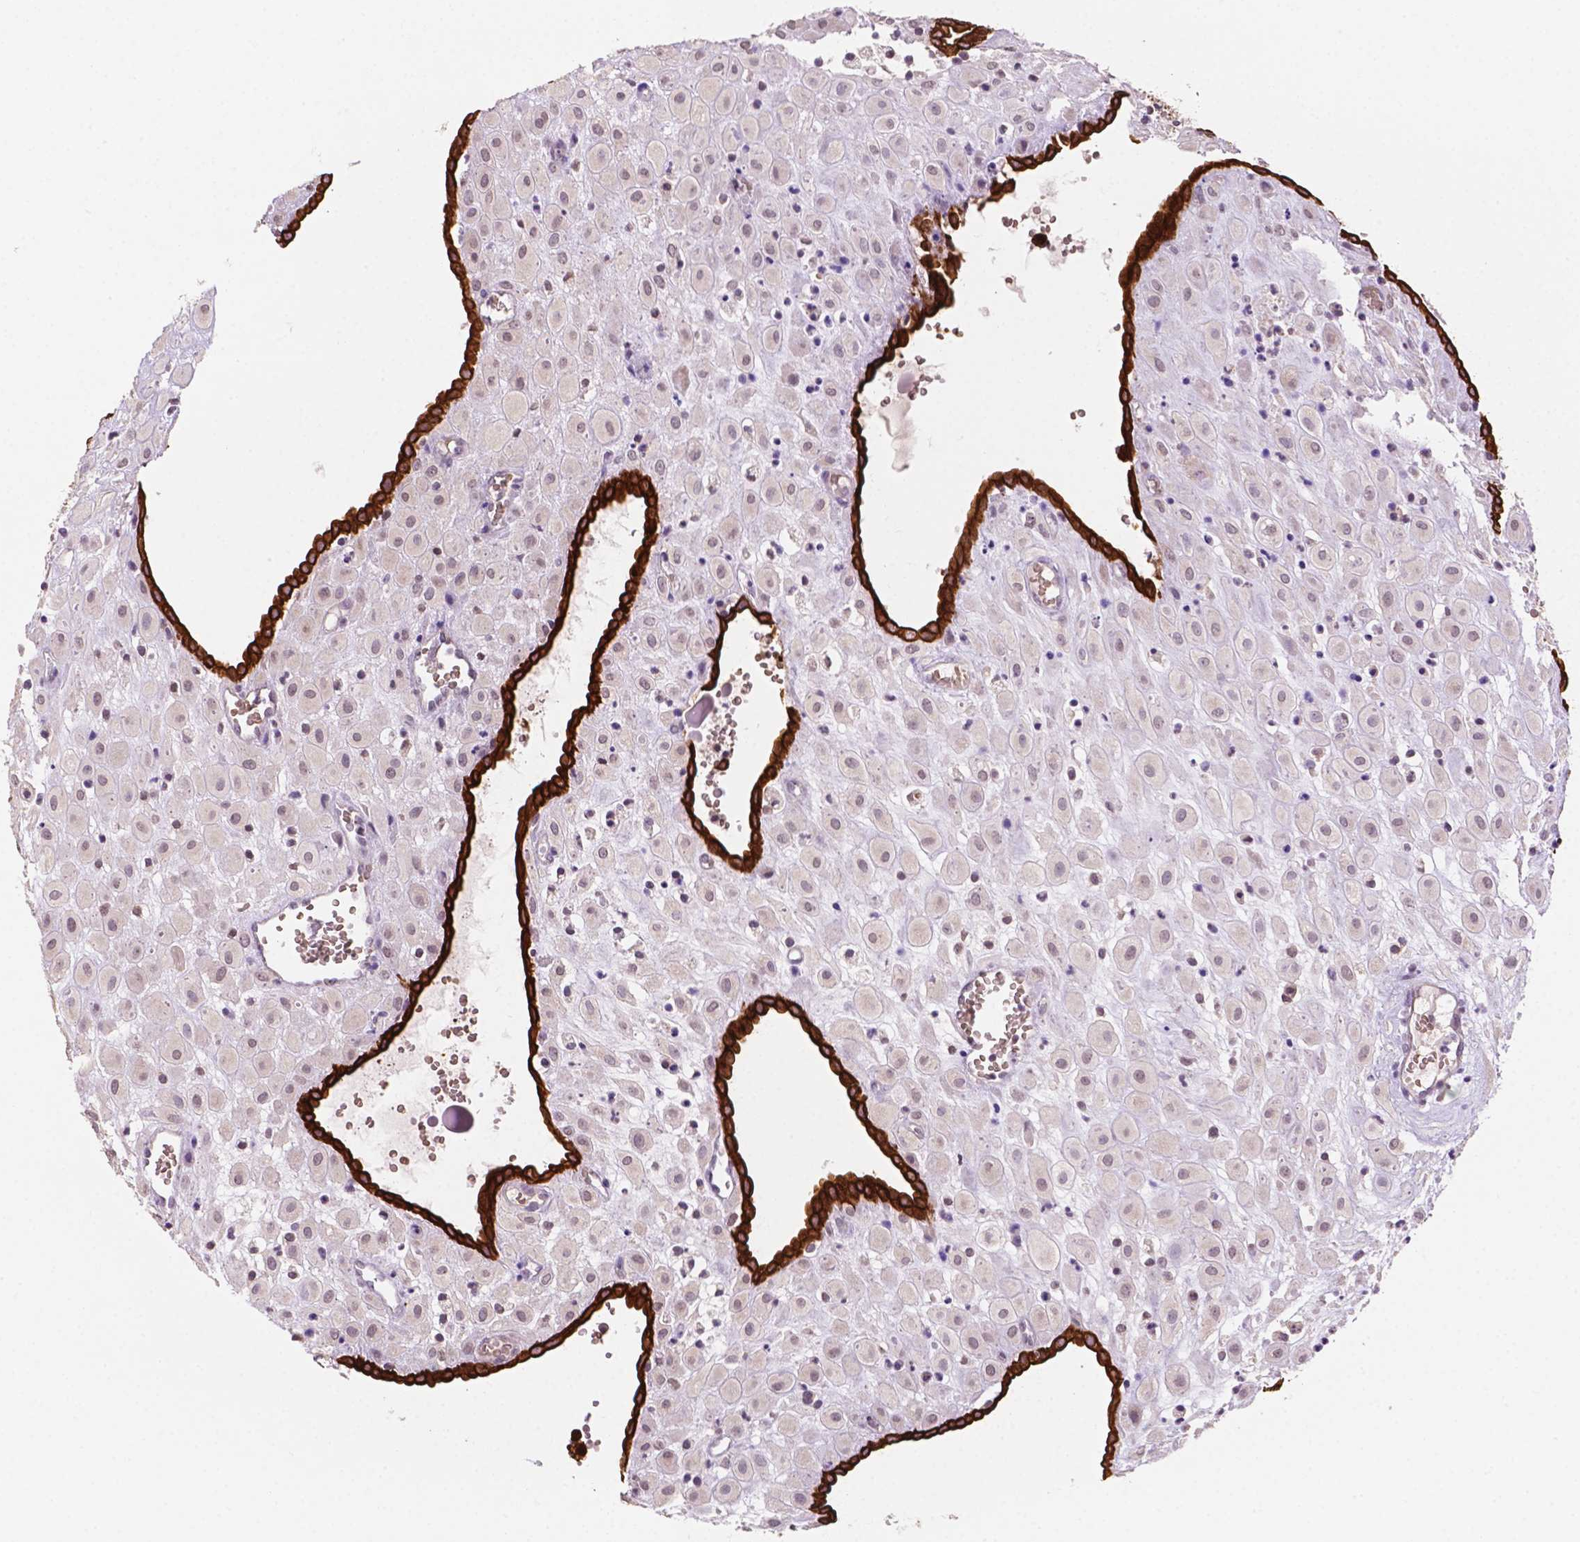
{"staining": {"intensity": "negative", "quantity": "none", "location": "none"}, "tissue": "placenta", "cell_type": "Decidual cells", "image_type": "normal", "snomed": [{"axis": "morphology", "description": "Normal tissue, NOS"}, {"axis": "topography", "description": "Placenta"}], "caption": "This is a photomicrograph of IHC staining of normal placenta, which shows no positivity in decidual cells. Nuclei are stained in blue.", "gene": "SHLD3", "patient": {"sex": "female", "age": 24}}